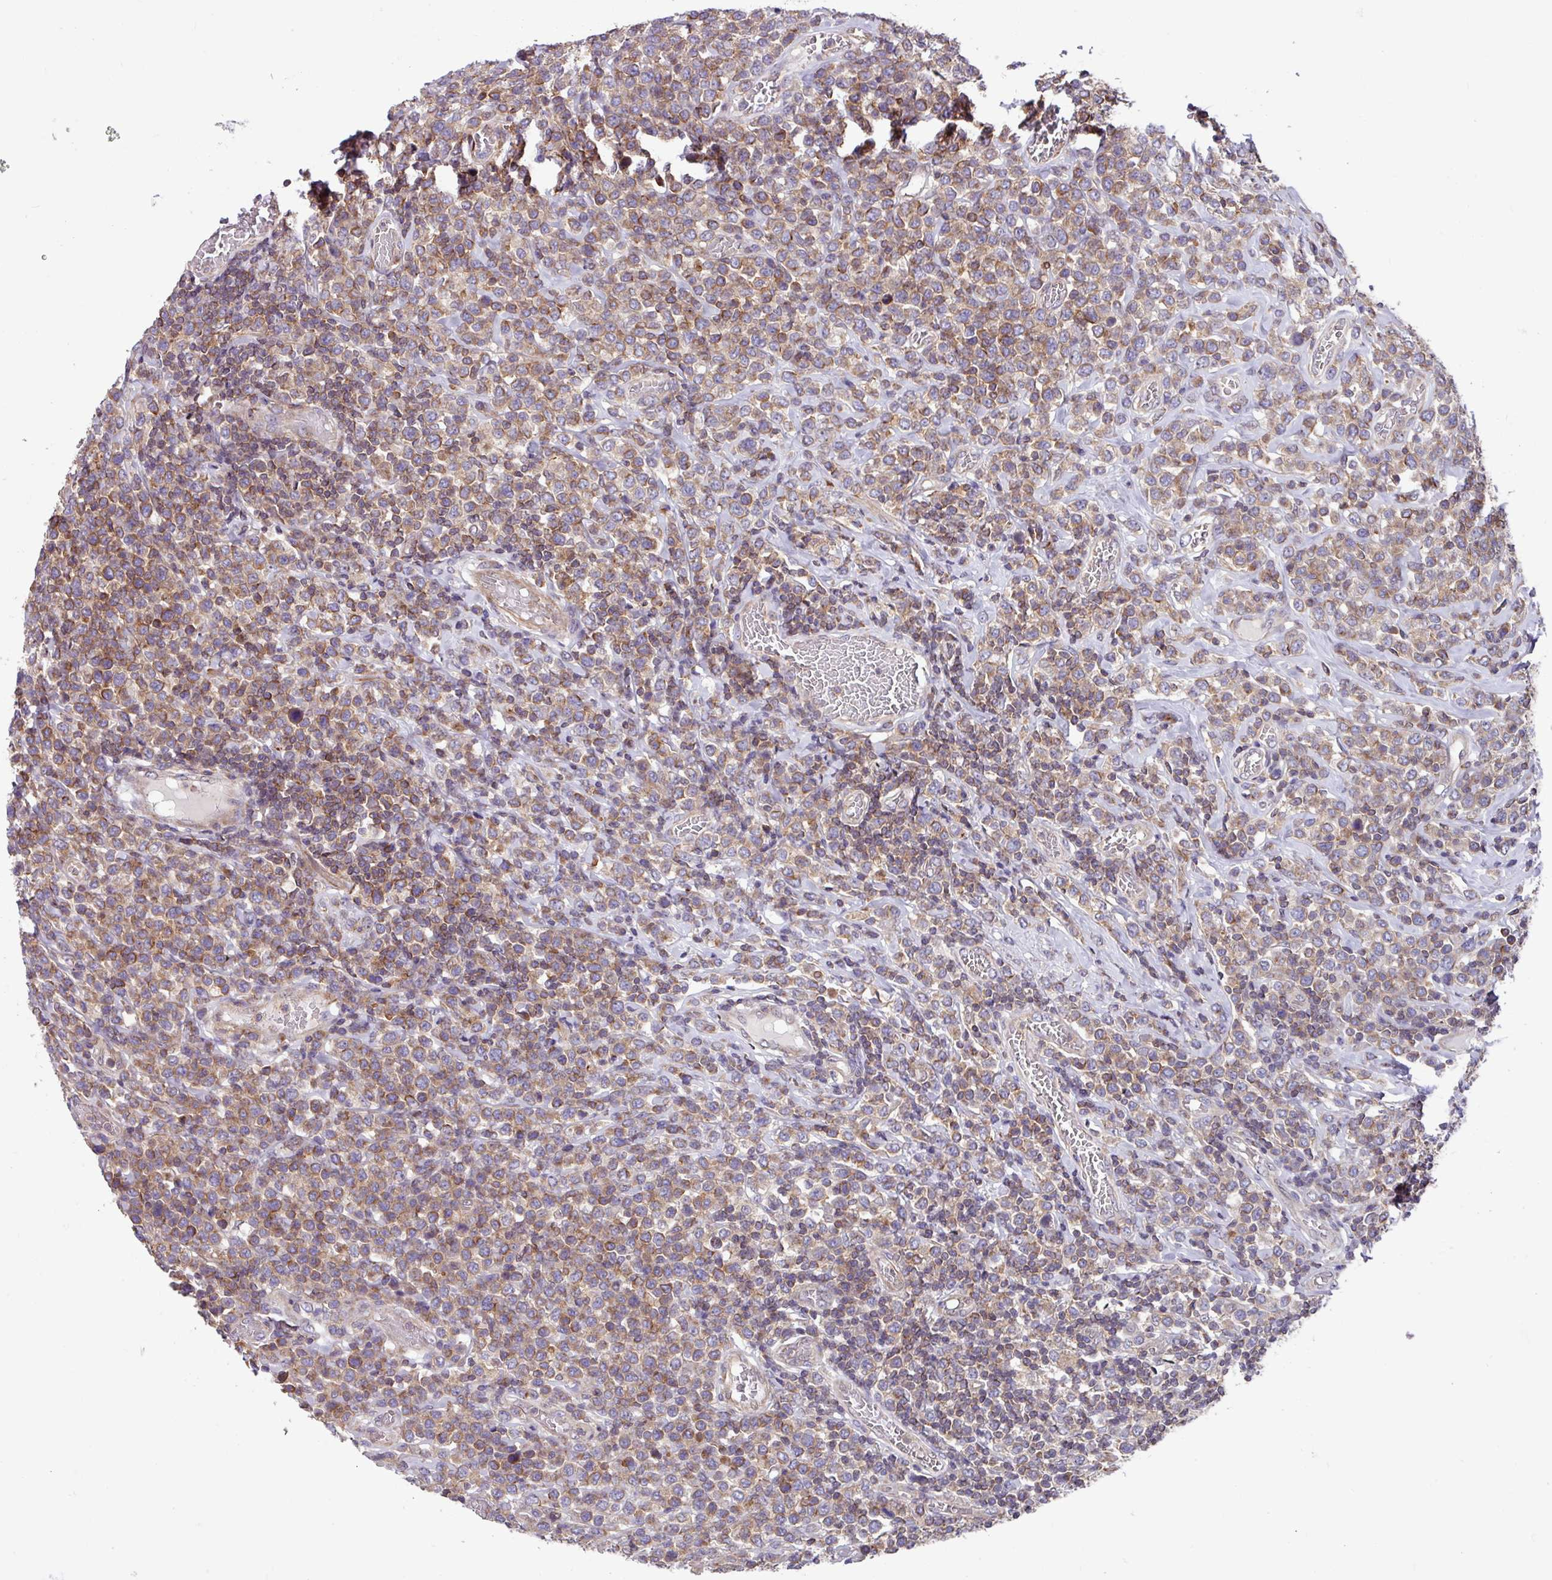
{"staining": {"intensity": "moderate", "quantity": ">75%", "location": "cytoplasmic/membranous"}, "tissue": "lymphoma", "cell_type": "Tumor cells", "image_type": "cancer", "snomed": [{"axis": "morphology", "description": "Malignant lymphoma, non-Hodgkin's type, High grade"}, {"axis": "topography", "description": "Soft tissue"}], "caption": "IHC image of malignant lymphoma, non-Hodgkin's type (high-grade) stained for a protein (brown), which displays medium levels of moderate cytoplasmic/membranous expression in approximately >75% of tumor cells.", "gene": "PLEKHD1", "patient": {"sex": "female", "age": 56}}